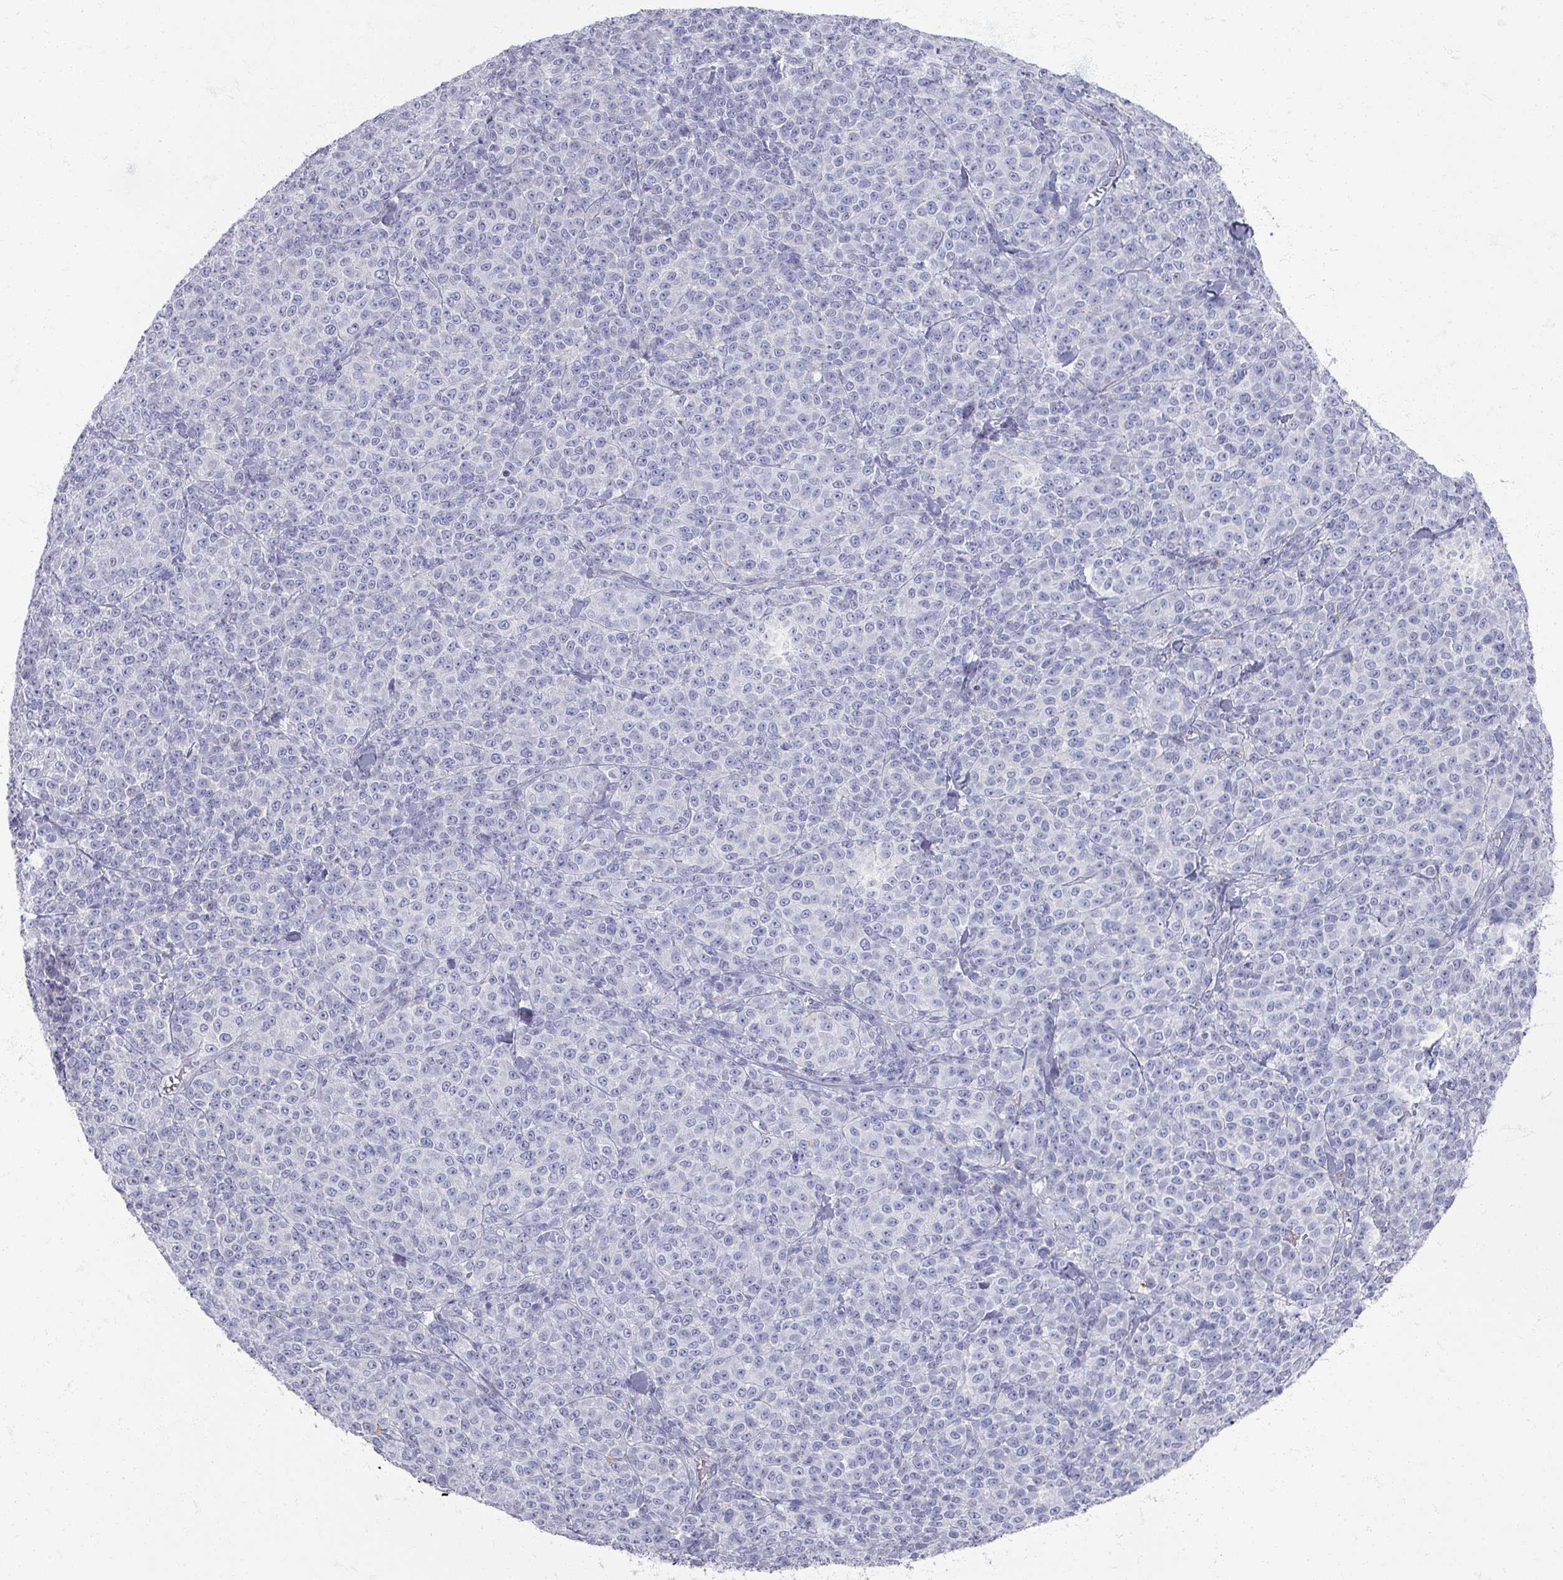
{"staining": {"intensity": "negative", "quantity": "none", "location": "none"}, "tissue": "melanoma", "cell_type": "Tumor cells", "image_type": "cancer", "snomed": [{"axis": "morphology", "description": "Normal tissue, NOS"}, {"axis": "morphology", "description": "Malignant melanoma, NOS"}, {"axis": "topography", "description": "Skin"}], "caption": "Tumor cells are negative for brown protein staining in malignant melanoma. (DAB (3,3'-diaminobenzidine) immunohistochemistry (IHC), high magnification).", "gene": "OMG", "patient": {"sex": "female", "age": 34}}